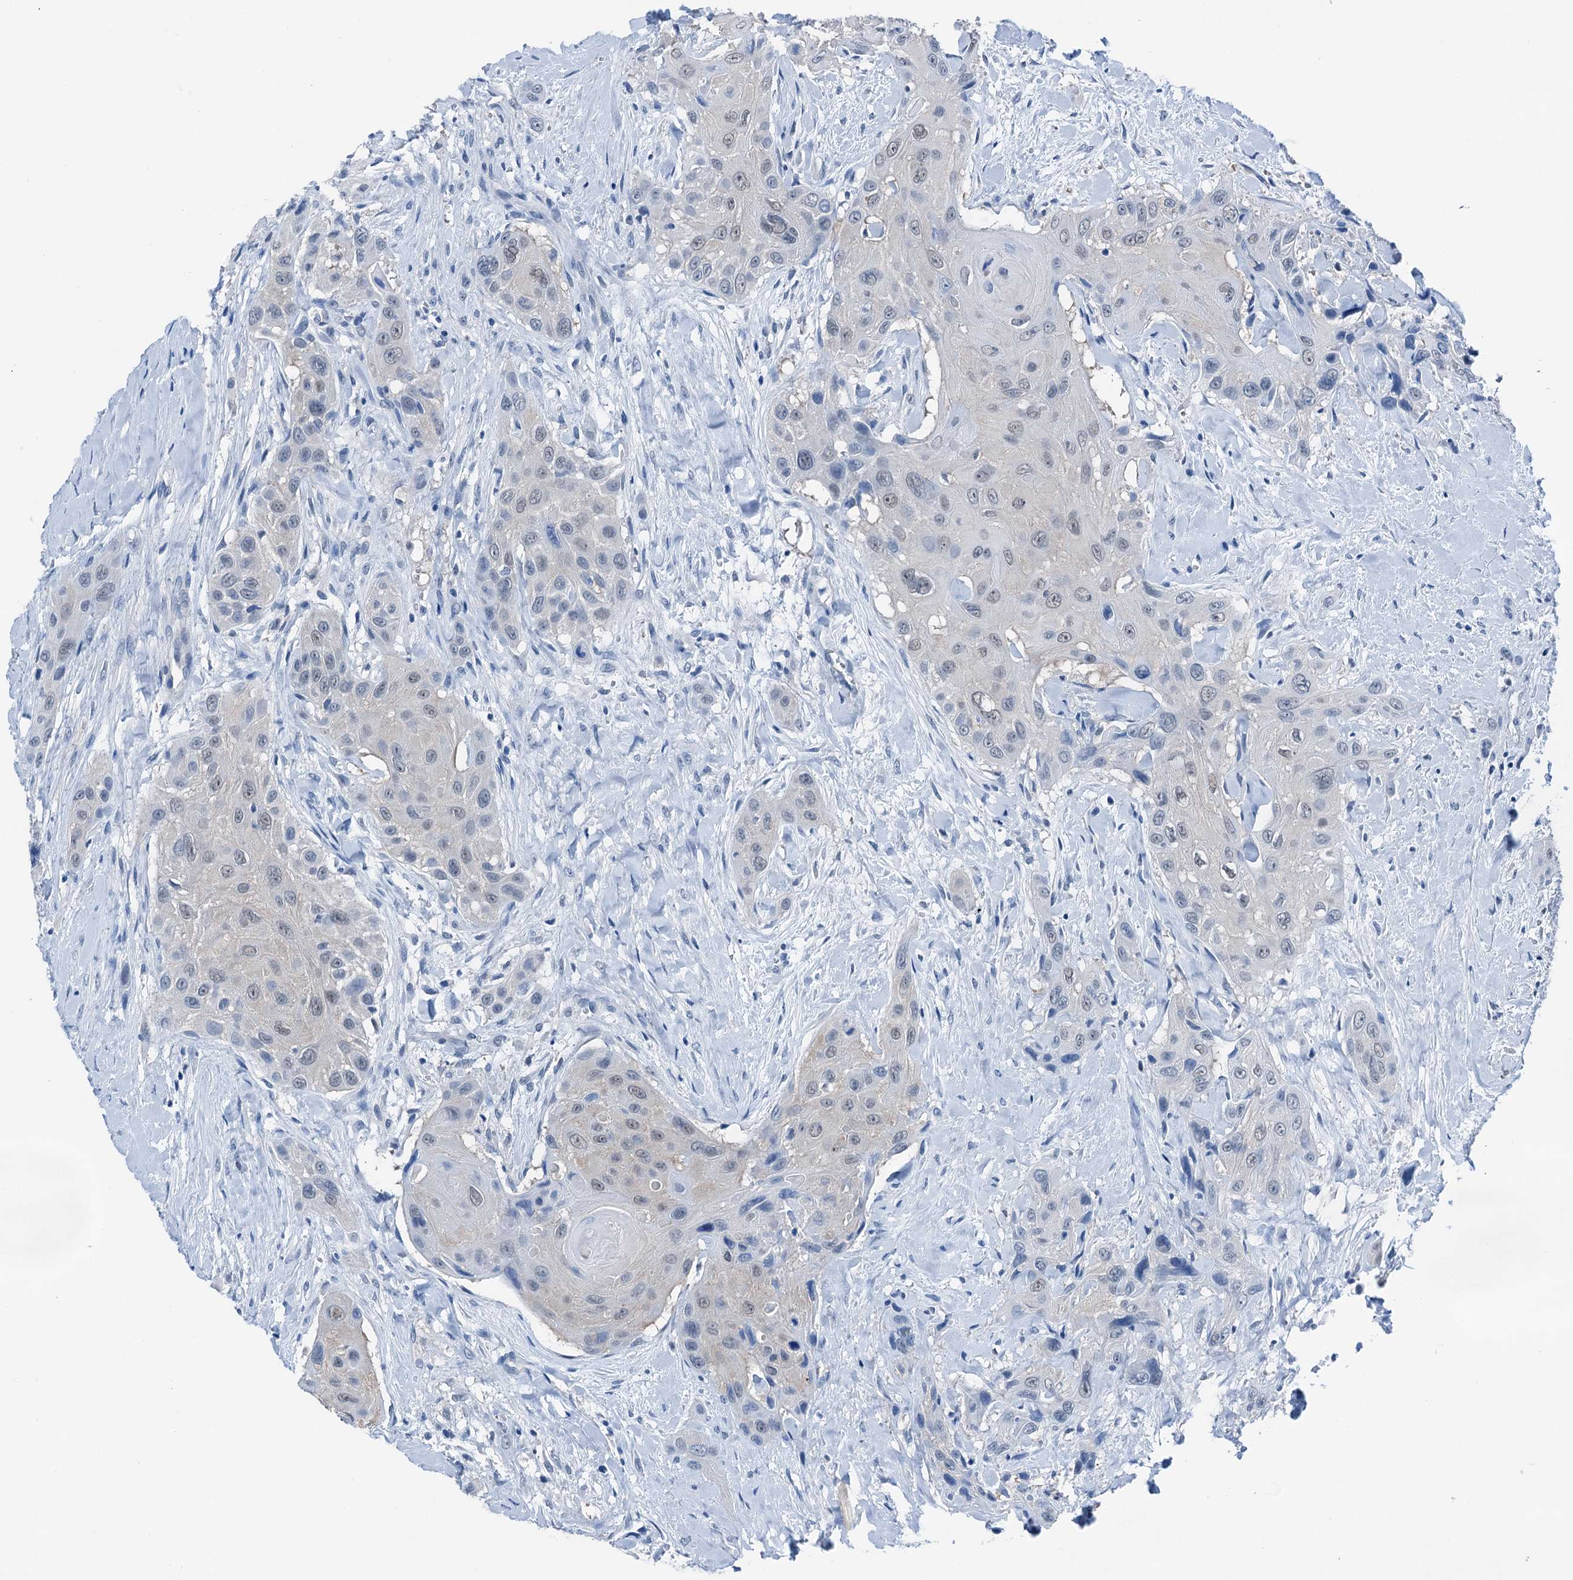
{"staining": {"intensity": "negative", "quantity": "none", "location": "none"}, "tissue": "head and neck cancer", "cell_type": "Tumor cells", "image_type": "cancer", "snomed": [{"axis": "morphology", "description": "Squamous cell carcinoma, NOS"}, {"axis": "topography", "description": "Head-Neck"}], "caption": "High power microscopy micrograph of an IHC photomicrograph of head and neck cancer, revealing no significant expression in tumor cells. (Immunohistochemistry (ihc), brightfield microscopy, high magnification).", "gene": "CBLN3", "patient": {"sex": "male", "age": 81}}